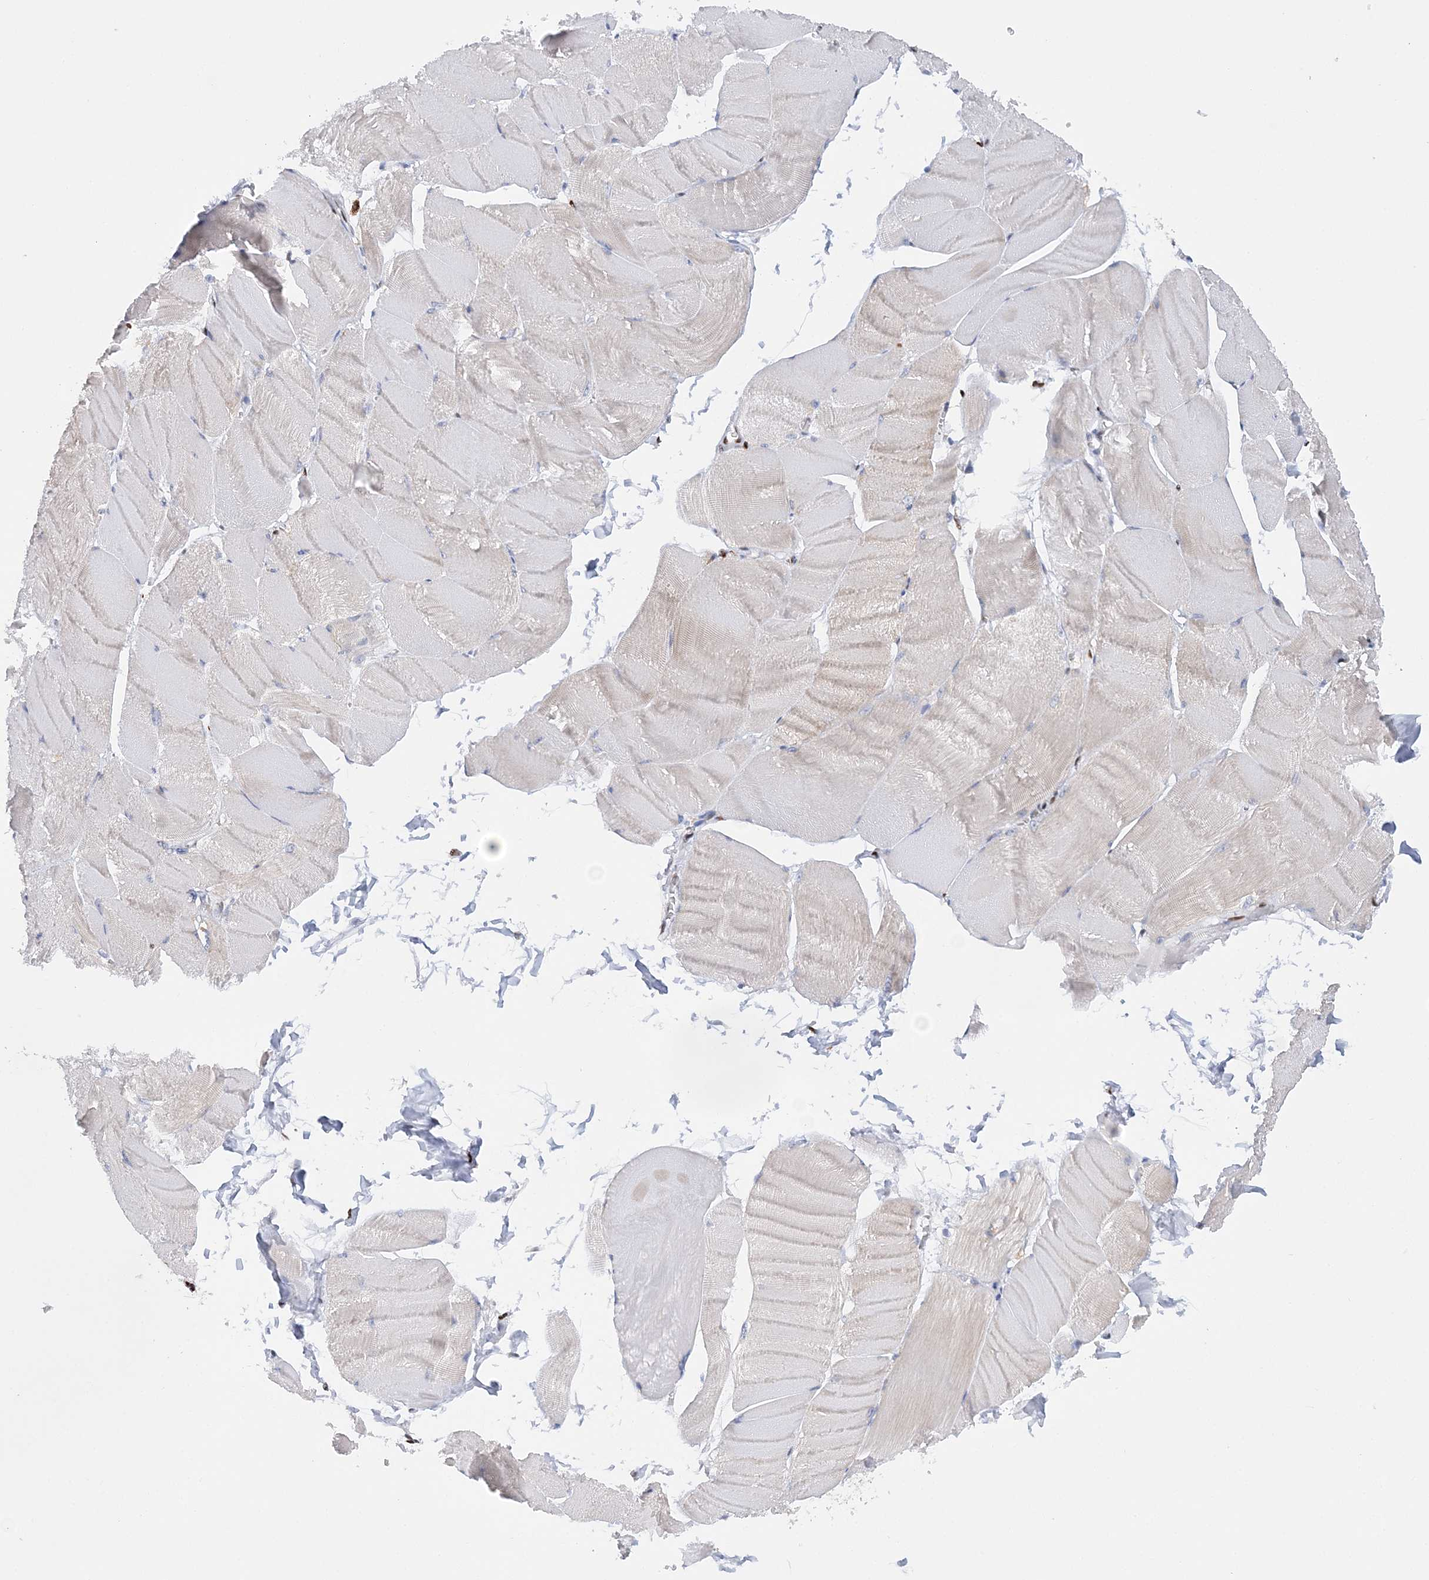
{"staining": {"intensity": "weak", "quantity": "25%-75%", "location": "cytoplasmic/membranous"}, "tissue": "skeletal muscle", "cell_type": "Myocytes", "image_type": "normal", "snomed": [{"axis": "morphology", "description": "Normal tissue, NOS"}, {"axis": "morphology", "description": "Basal cell carcinoma"}, {"axis": "topography", "description": "Skeletal muscle"}], "caption": "DAB immunohistochemical staining of benign skeletal muscle demonstrates weak cytoplasmic/membranous protein expression in approximately 25%-75% of myocytes. The protein is shown in brown color, while the nuclei are stained blue.", "gene": "NIT2", "patient": {"sex": "female", "age": 64}}